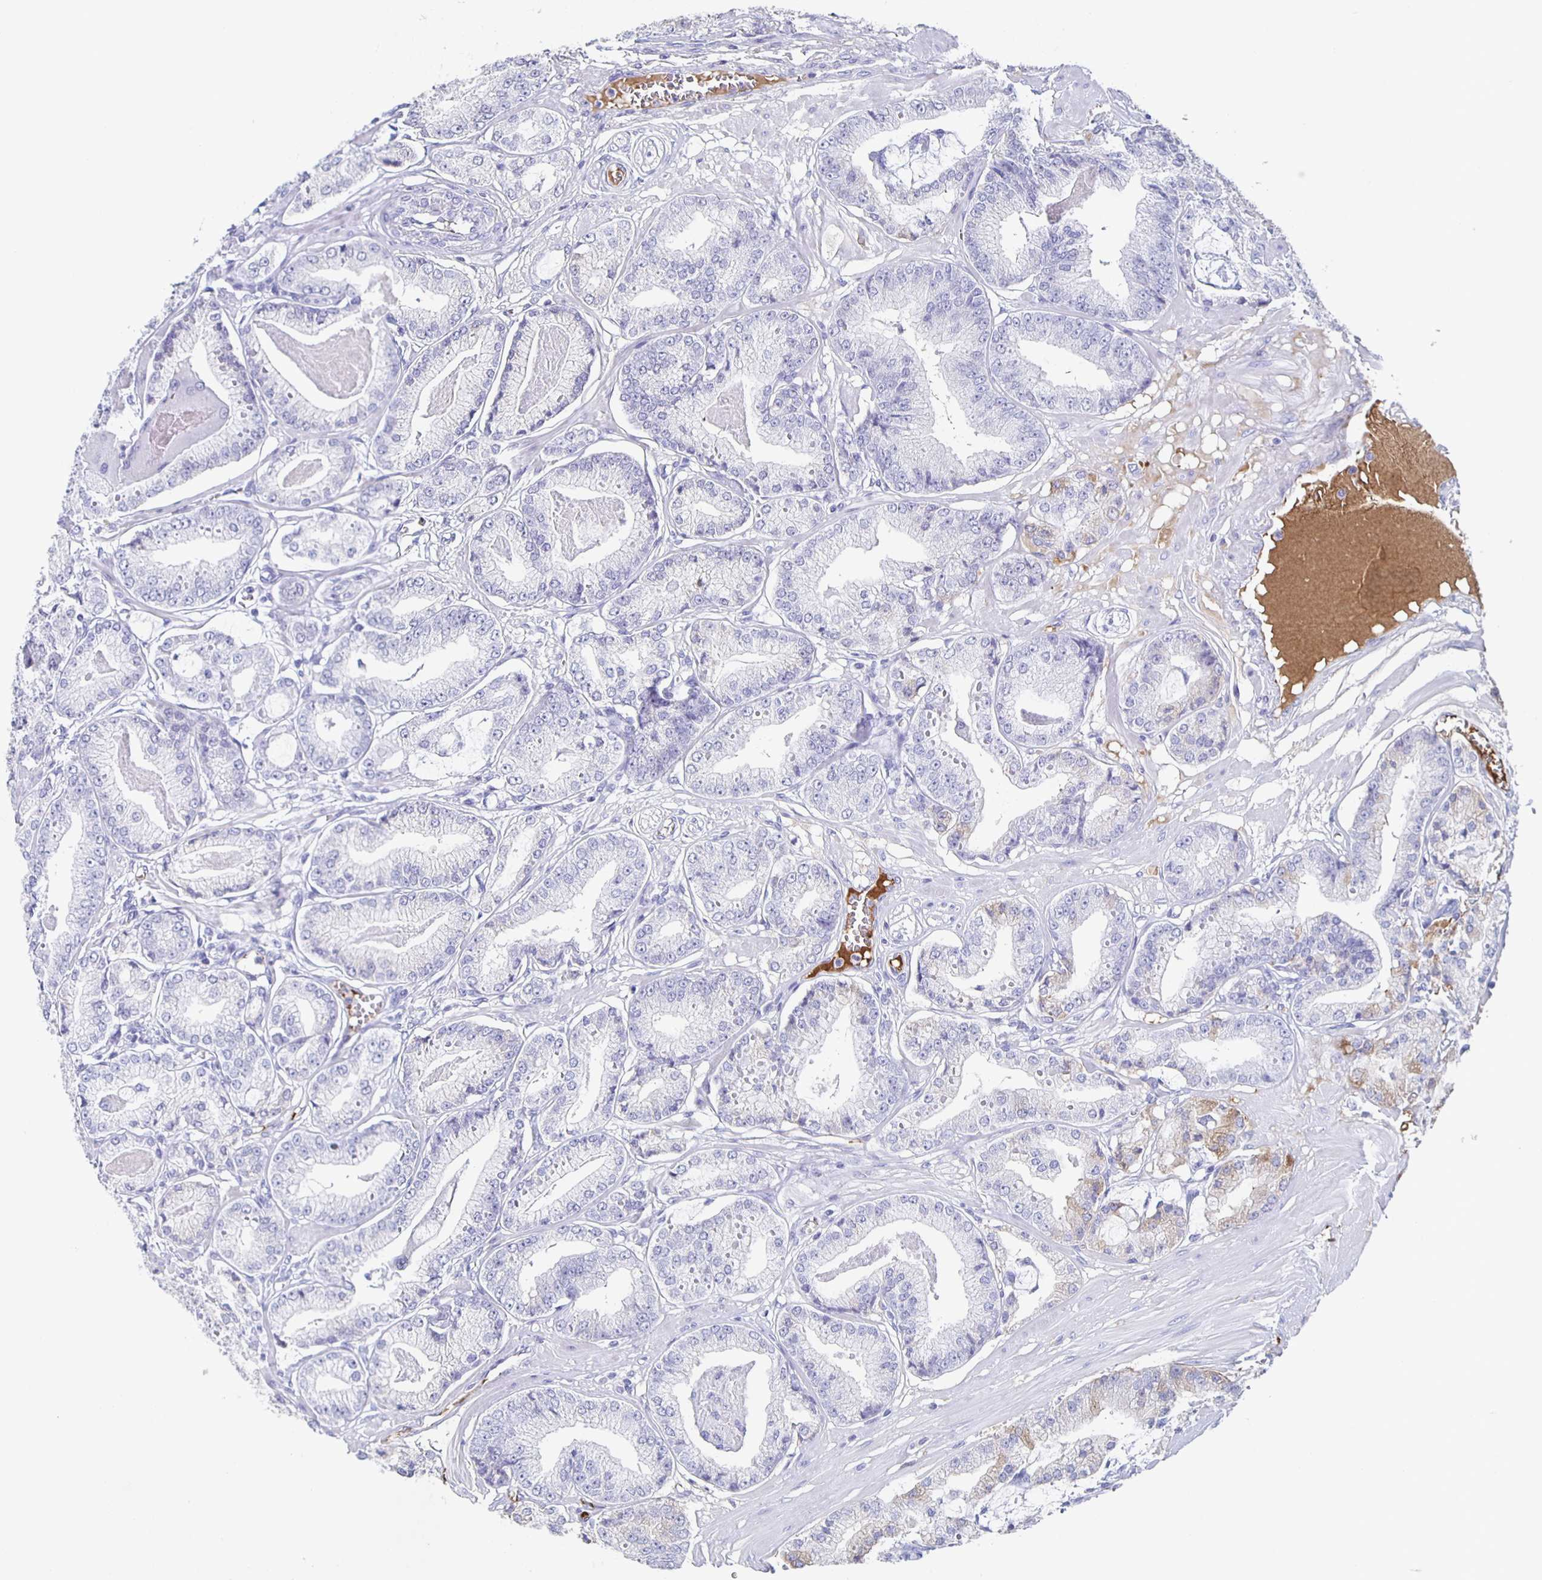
{"staining": {"intensity": "negative", "quantity": "none", "location": "none"}, "tissue": "prostate cancer", "cell_type": "Tumor cells", "image_type": "cancer", "snomed": [{"axis": "morphology", "description": "Adenocarcinoma, High grade"}, {"axis": "topography", "description": "Prostate"}], "caption": "Immunohistochemistry image of neoplastic tissue: prostate high-grade adenocarcinoma stained with DAB reveals no significant protein expression in tumor cells.", "gene": "FGA", "patient": {"sex": "male", "age": 71}}